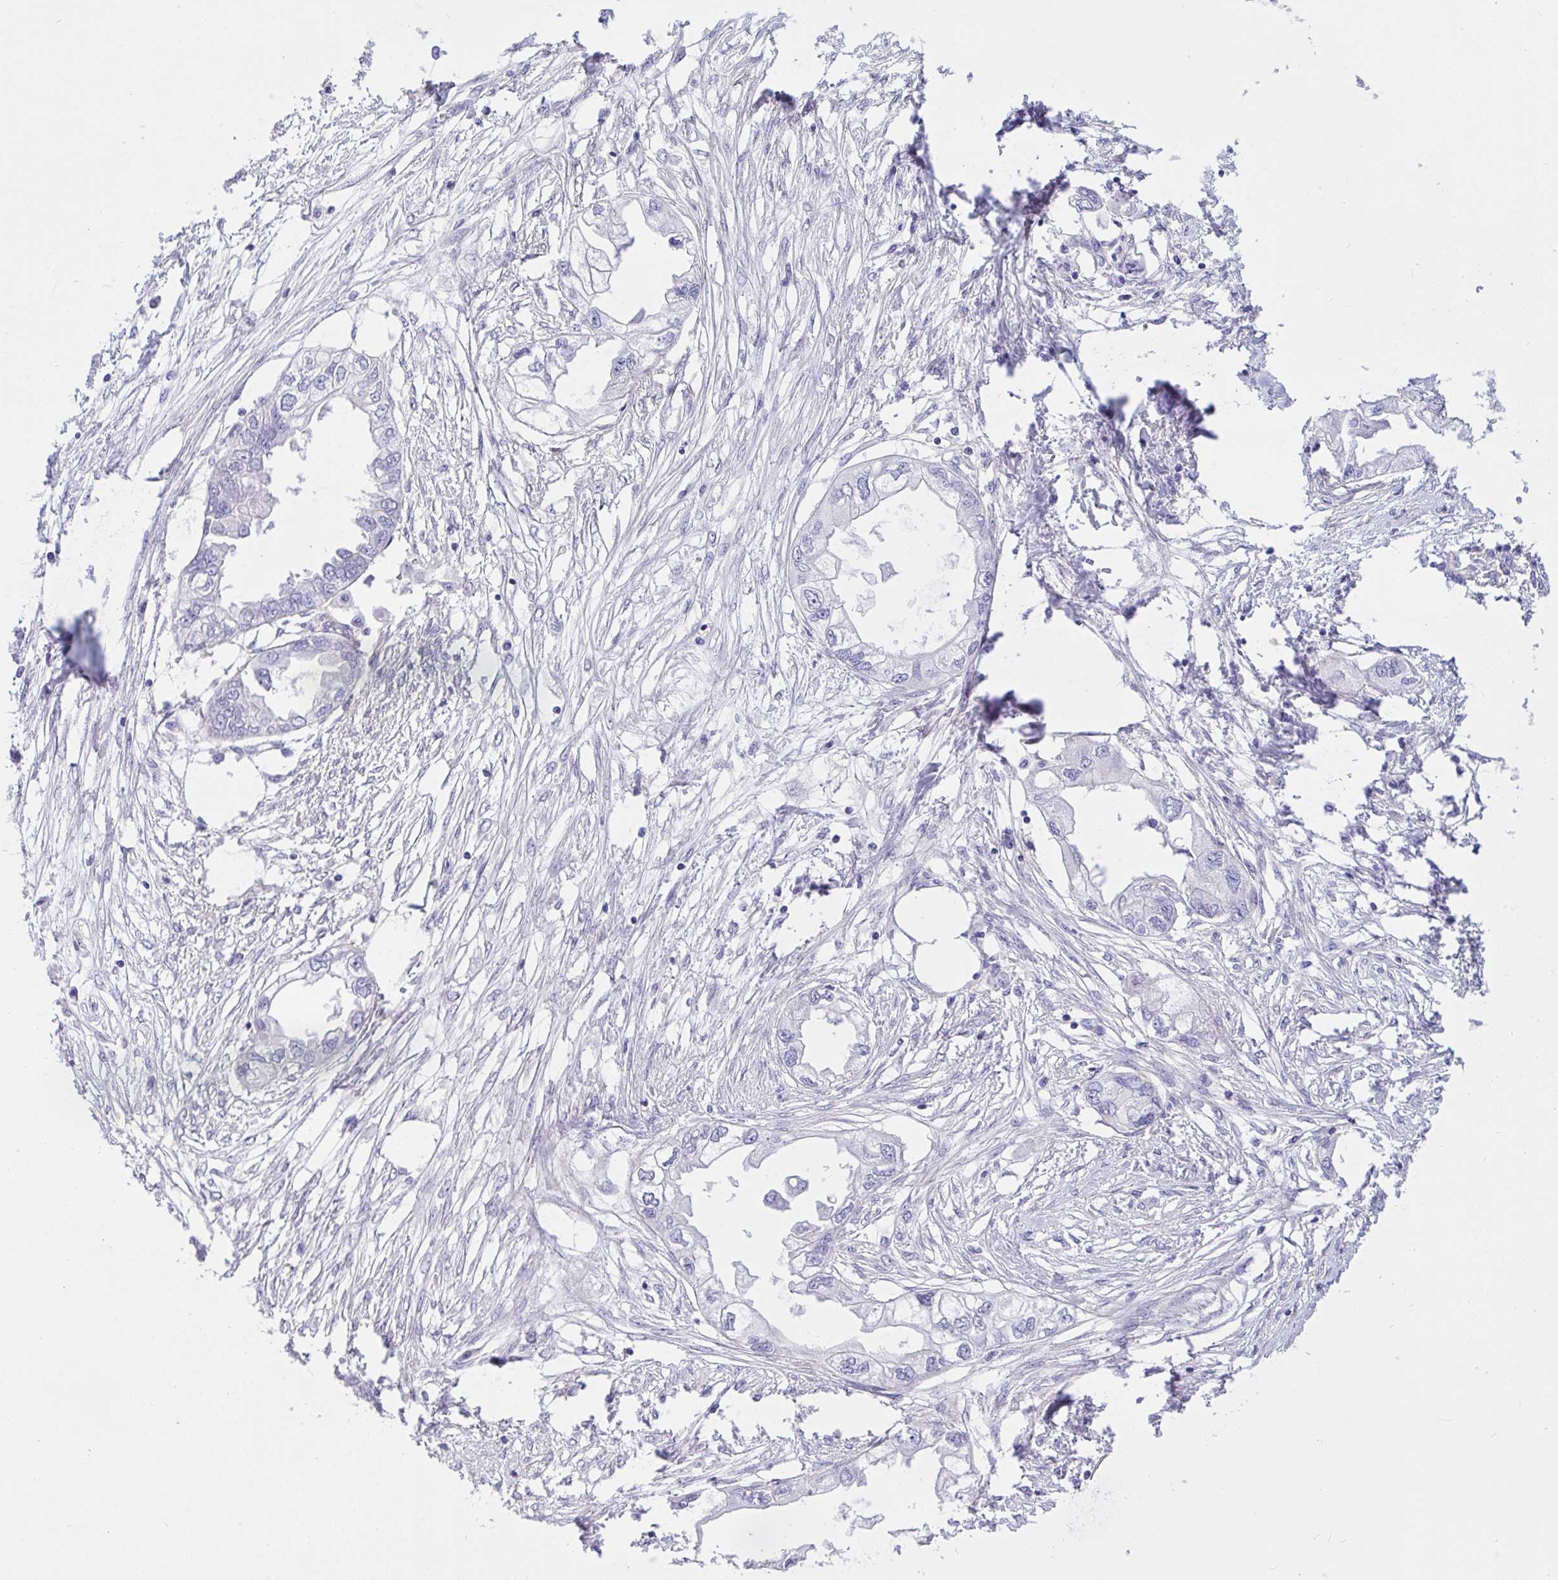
{"staining": {"intensity": "negative", "quantity": "none", "location": "none"}, "tissue": "endometrial cancer", "cell_type": "Tumor cells", "image_type": "cancer", "snomed": [{"axis": "morphology", "description": "Adenocarcinoma, NOS"}, {"axis": "morphology", "description": "Adenocarcinoma, metastatic, NOS"}, {"axis": "topography", "description": "Adipose tissue"}, {"axis": "topography", "description": "Endometrium"}], "caption": "The image shows no significant expression in tumor cells of endometrial cancer. (Immunohistochemistry, brightfield microscopy, high magnification).", "gene": "TLN2", "patient": {"sex": "female", "age": 67}}